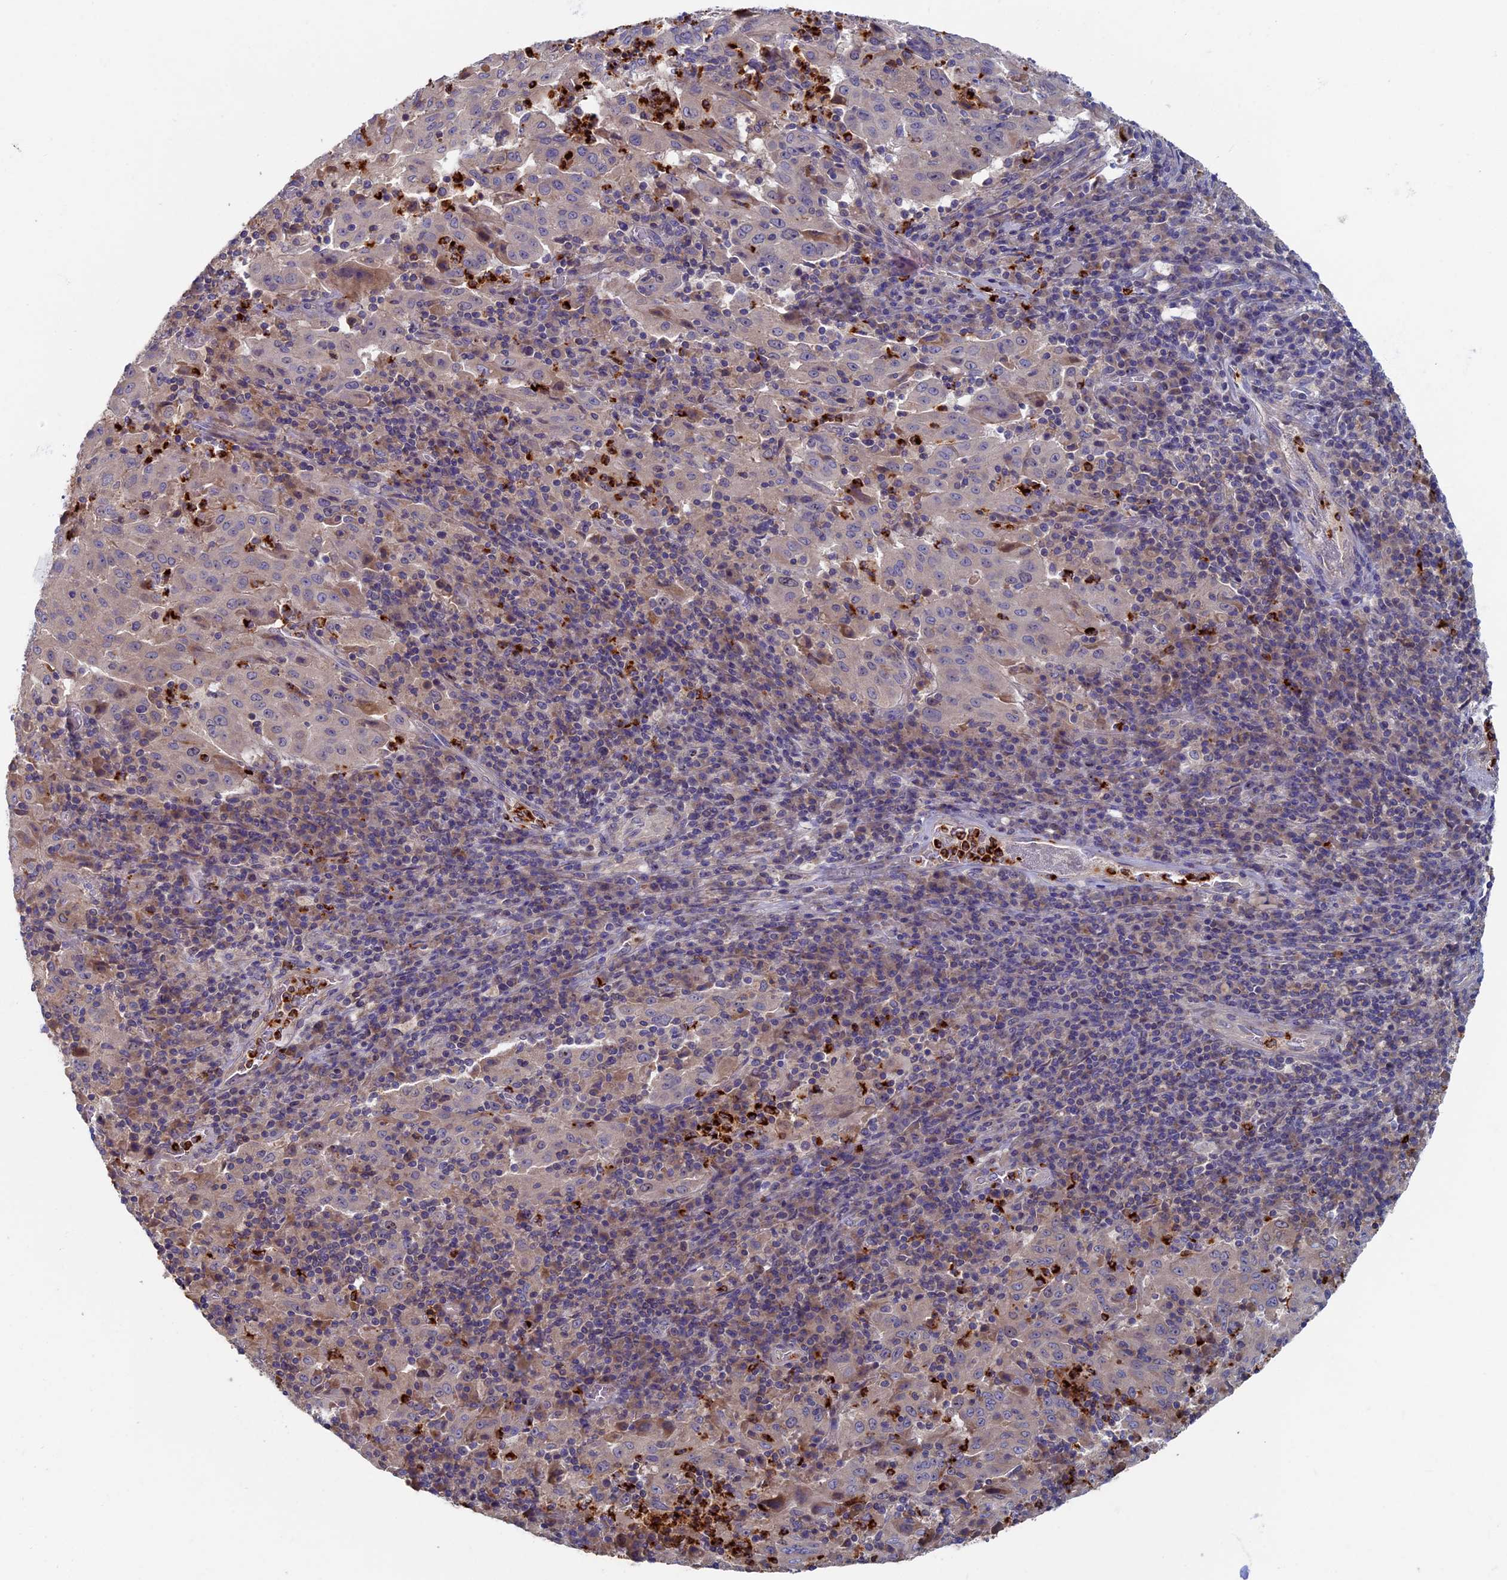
{"staining": {"intensity": "negative", "quantity": "none", "location": "none"}, "tissue": "pancreatic cancer", "cell_type": "Tumor cells", "image_type": "cancer", "snomed": [{"axis": "morphology", "description": "Adenocarcinoma, NOS"}, {"axis": "topography", "description": "Pancreas"}], "caption": "Protein analysis of pancreatic adenocarcinoma demonstrates no significant expression in tumor cells.", "gene": "TNK2", "patient": {"sex": "male", "age": 63}}